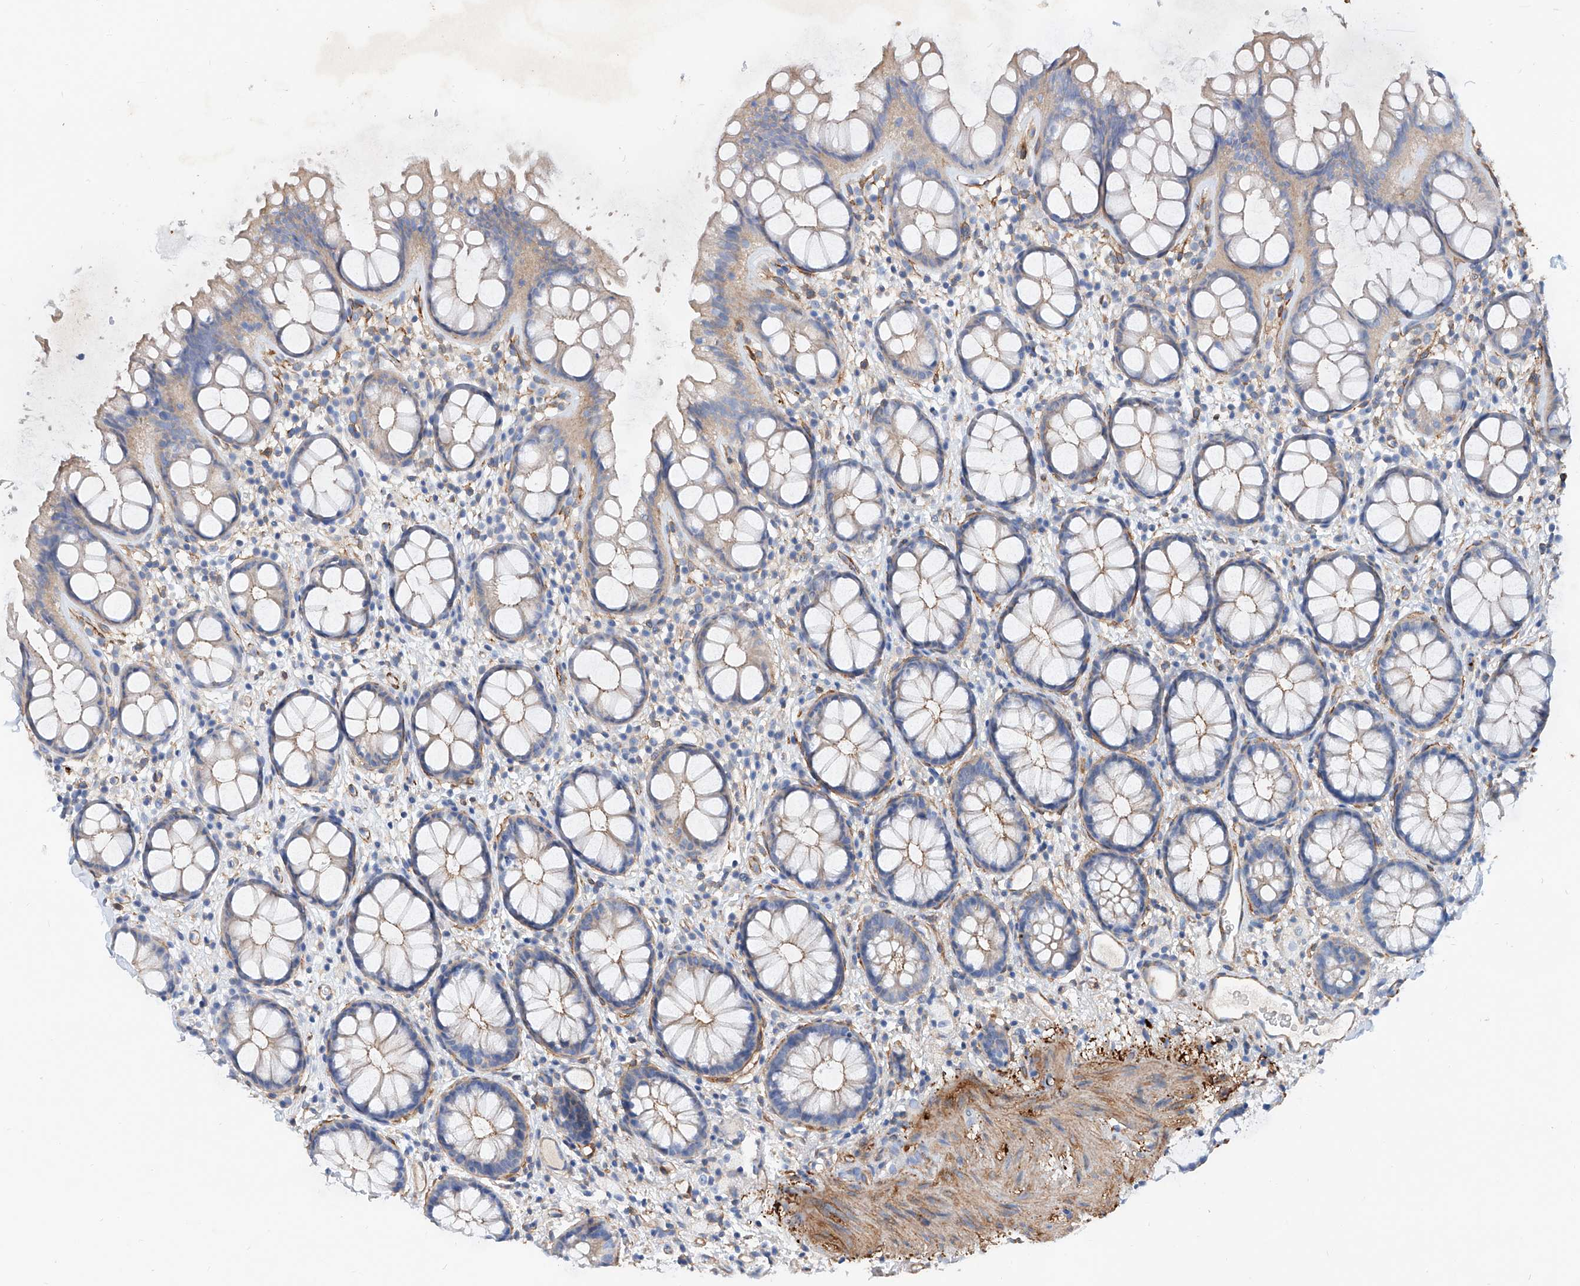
{"staining": {"intensity": "weak", "quantity": "<25%", "location": "cytoplasmic/membranous"}, "tissue": "rectum", "cell_type": "Glandular cells", "image_type": "normal", "snomed": [{"axis": "morphology", "description": "Normal tissue, NOS"}, {"axis": "topography", "description": "Rectum"}], "caption": "DAB (3,3'-diaminobenzidine) immunohistochemical staining of normal rectum reveals no significant positivity in glandular cells.", "gene": "TAS2R60", "patient": {"sex": "female", "age": 65}}